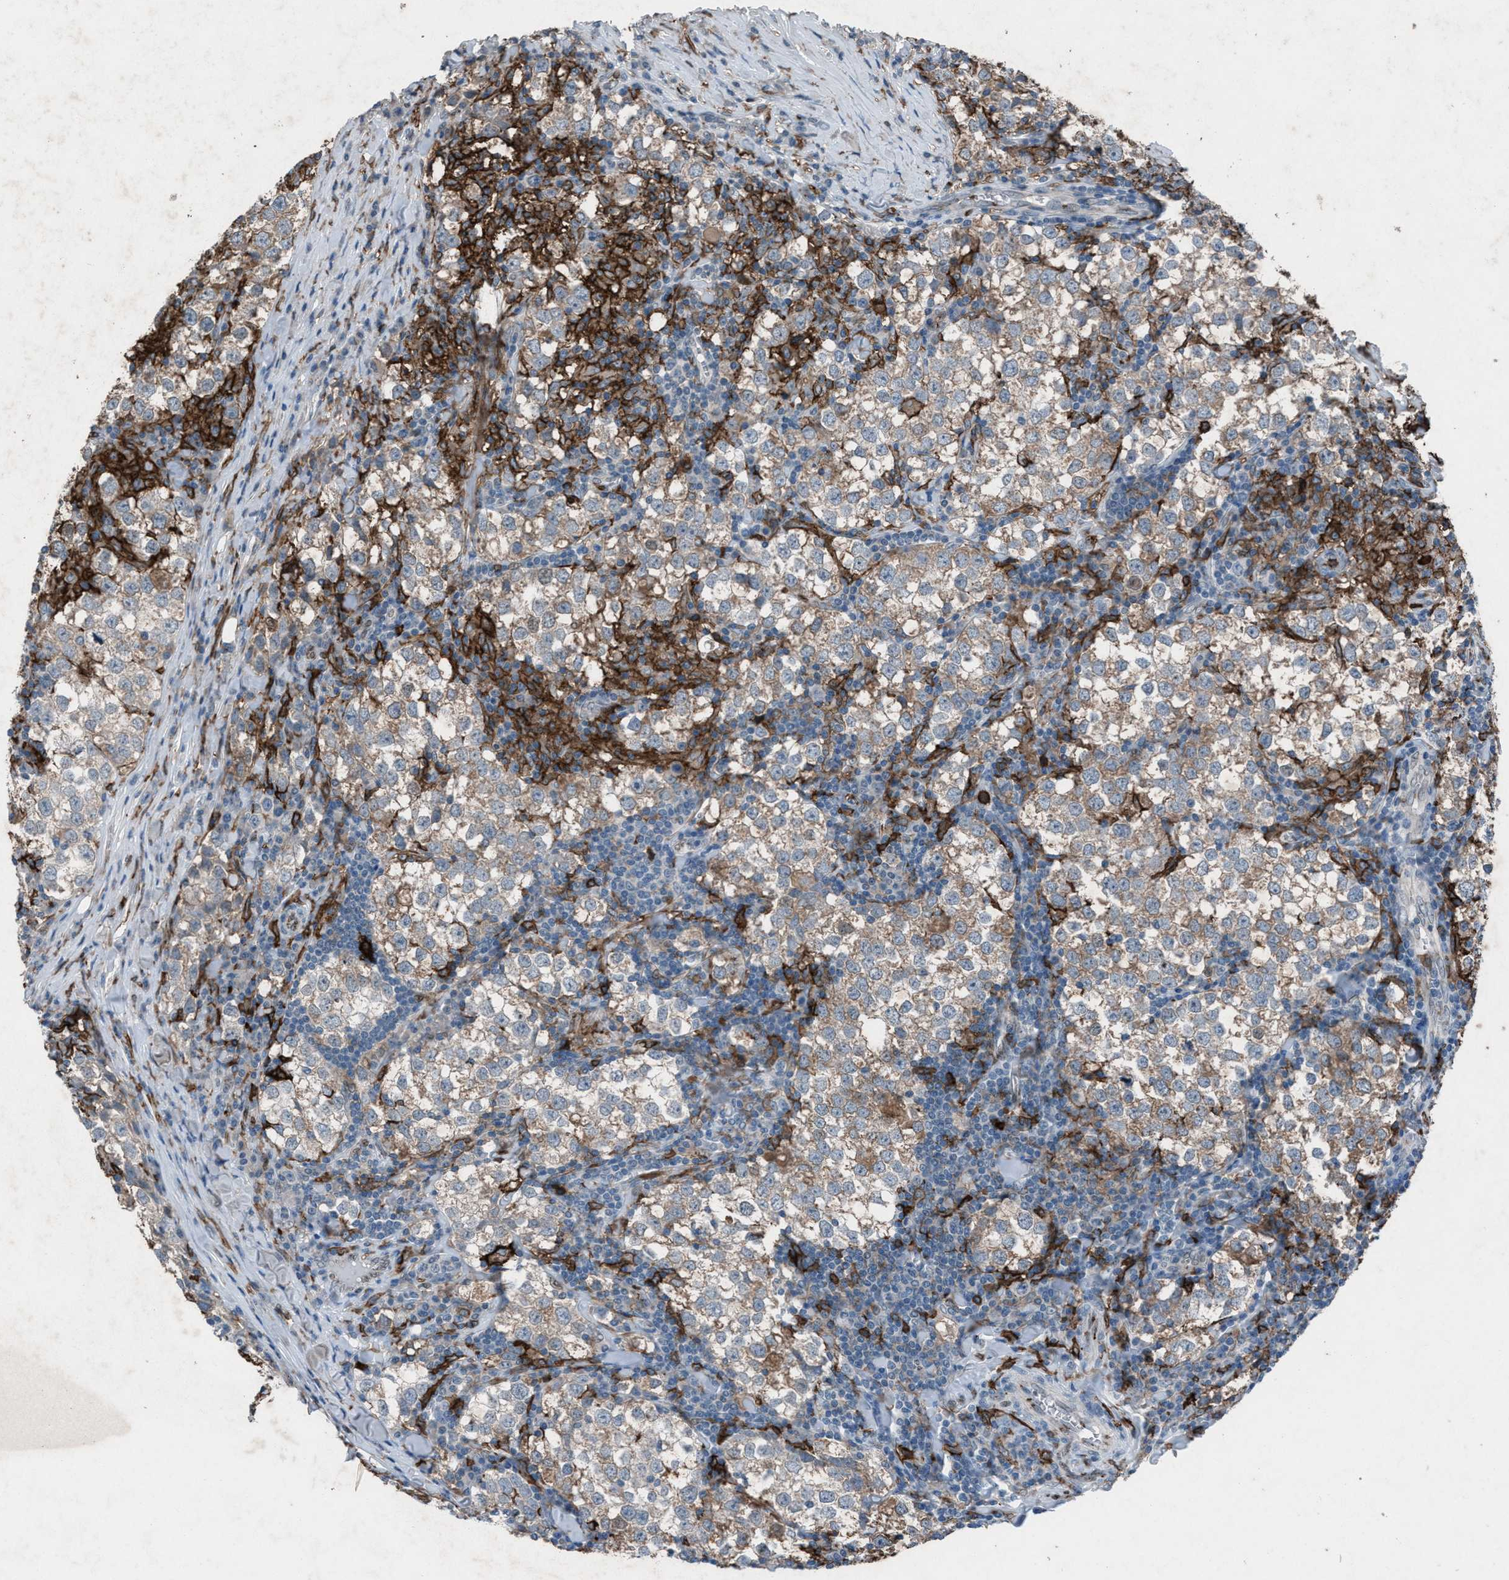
{"staining": {"intensity": "weak", "quantity": "25%-75%", "location": "cytoplasmic/membranous"}, "tissue": "testis cancer", "cell_type": "Tumor cells", "image_type": "cancer", "snomed": [{"axis": "morphology", "description": "Seminoma, NOS"}, {"axis": "morphology", "description": "Carcinoma, Embryonal, NOS"}, {"axis": "topography", "description": "Testis"}], "caption": "Testis seminoma stained for a protein exhibits weak cytoplasmic/membranous positivity in tumor cells.", "gene": "FCER1G", "patient": {"sex": "male", "age": 36}}